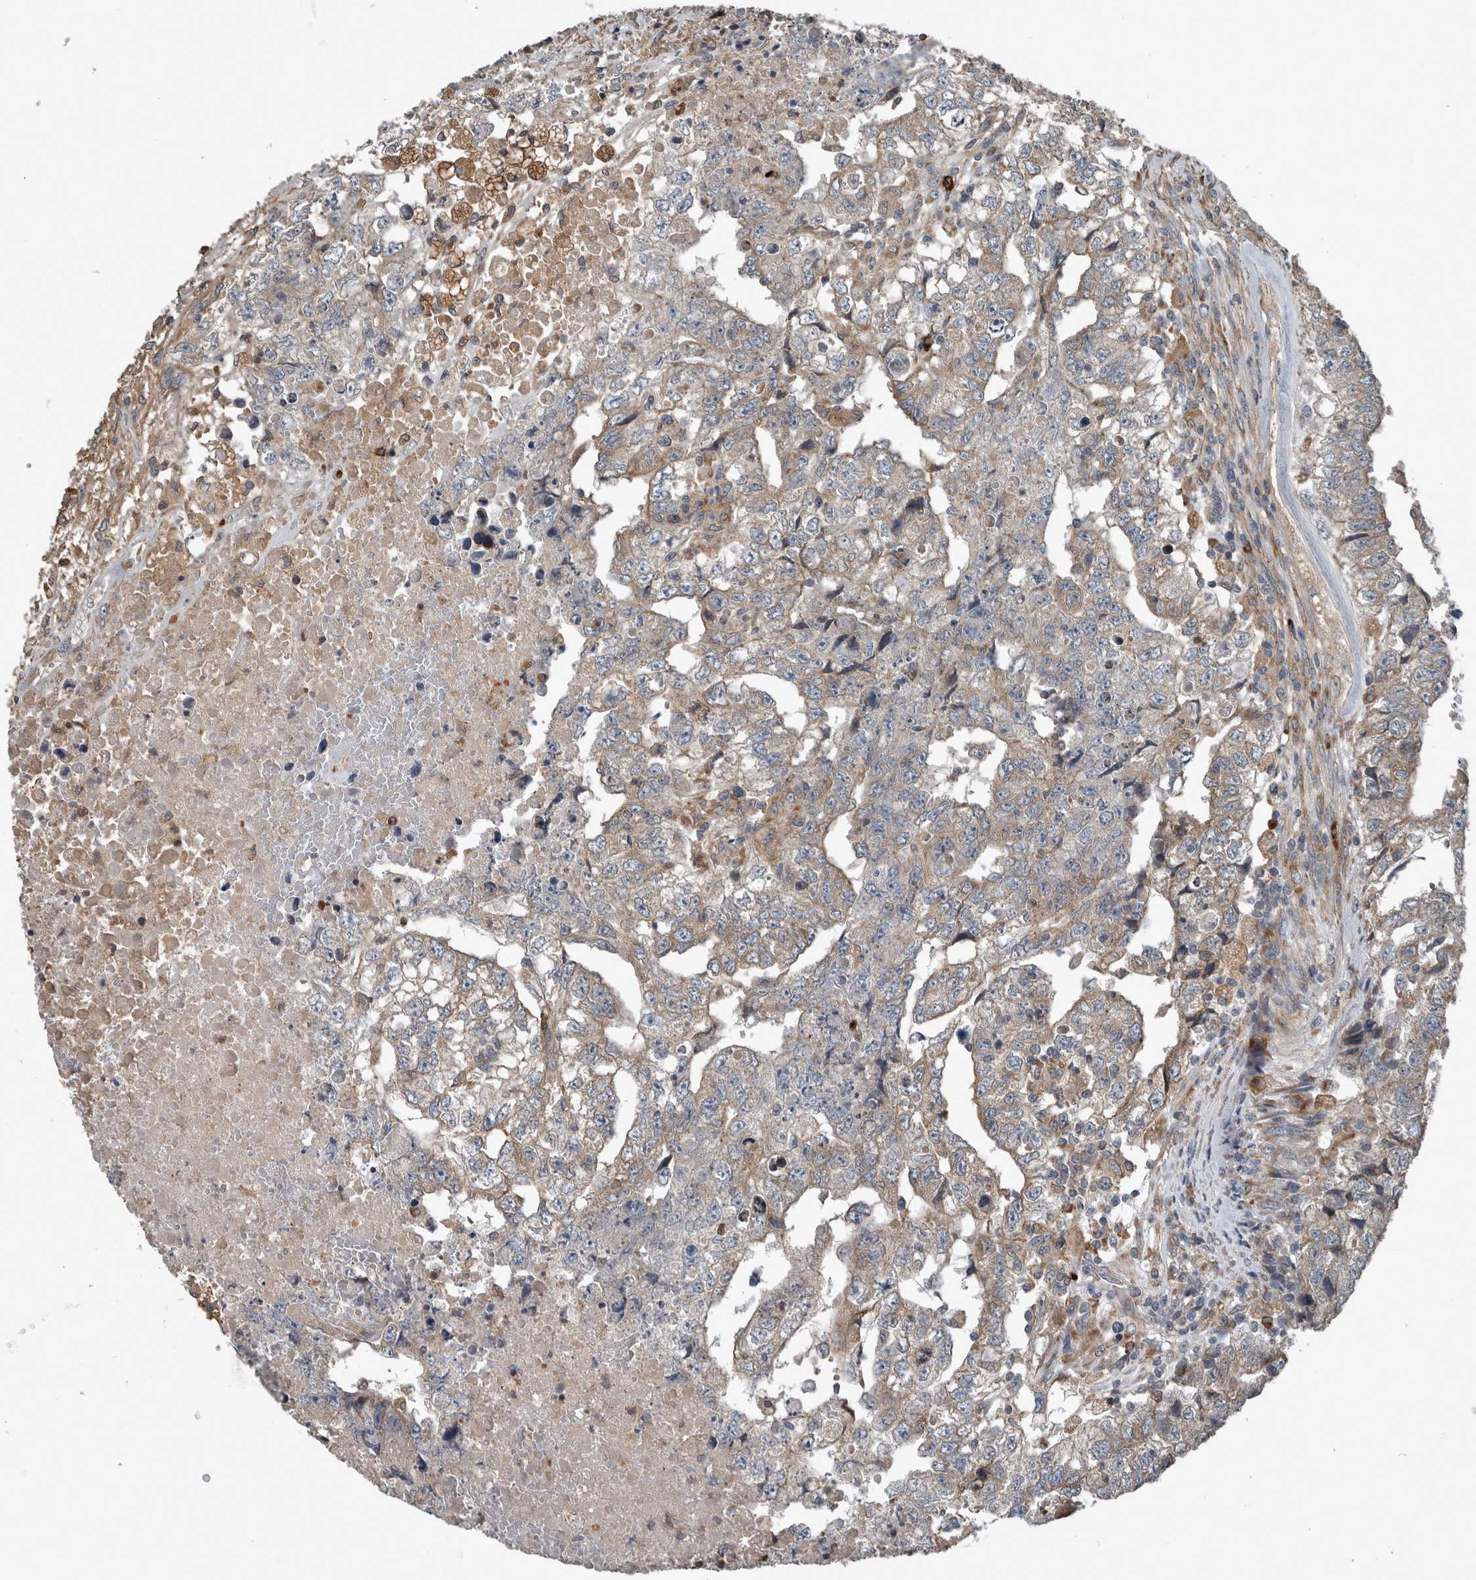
{"staining": {"intensity": "weak", "quantity": "25%-75%", "location": "cytoplasmic/membranous"}, "tissue": "testis cancer", "cell_type": "Tumor cells", "image_type": "cancer", "snomed": [{"axis": "morphology", "description": "Carcinoma, Embryonal, NOS"}, {"axis": "topography", "description": "Testis"}], "caption": "Immunohistochemistry micrograph of human testis cancer (embryonal carcinoma) stained for a protein (brown), which shows low levels of weak cytoplasmic/membranous staining in approximately 25%-75% of tumor cells.", "gene": "EXOC8", "patient": {"sex": "male", "age": 36}}